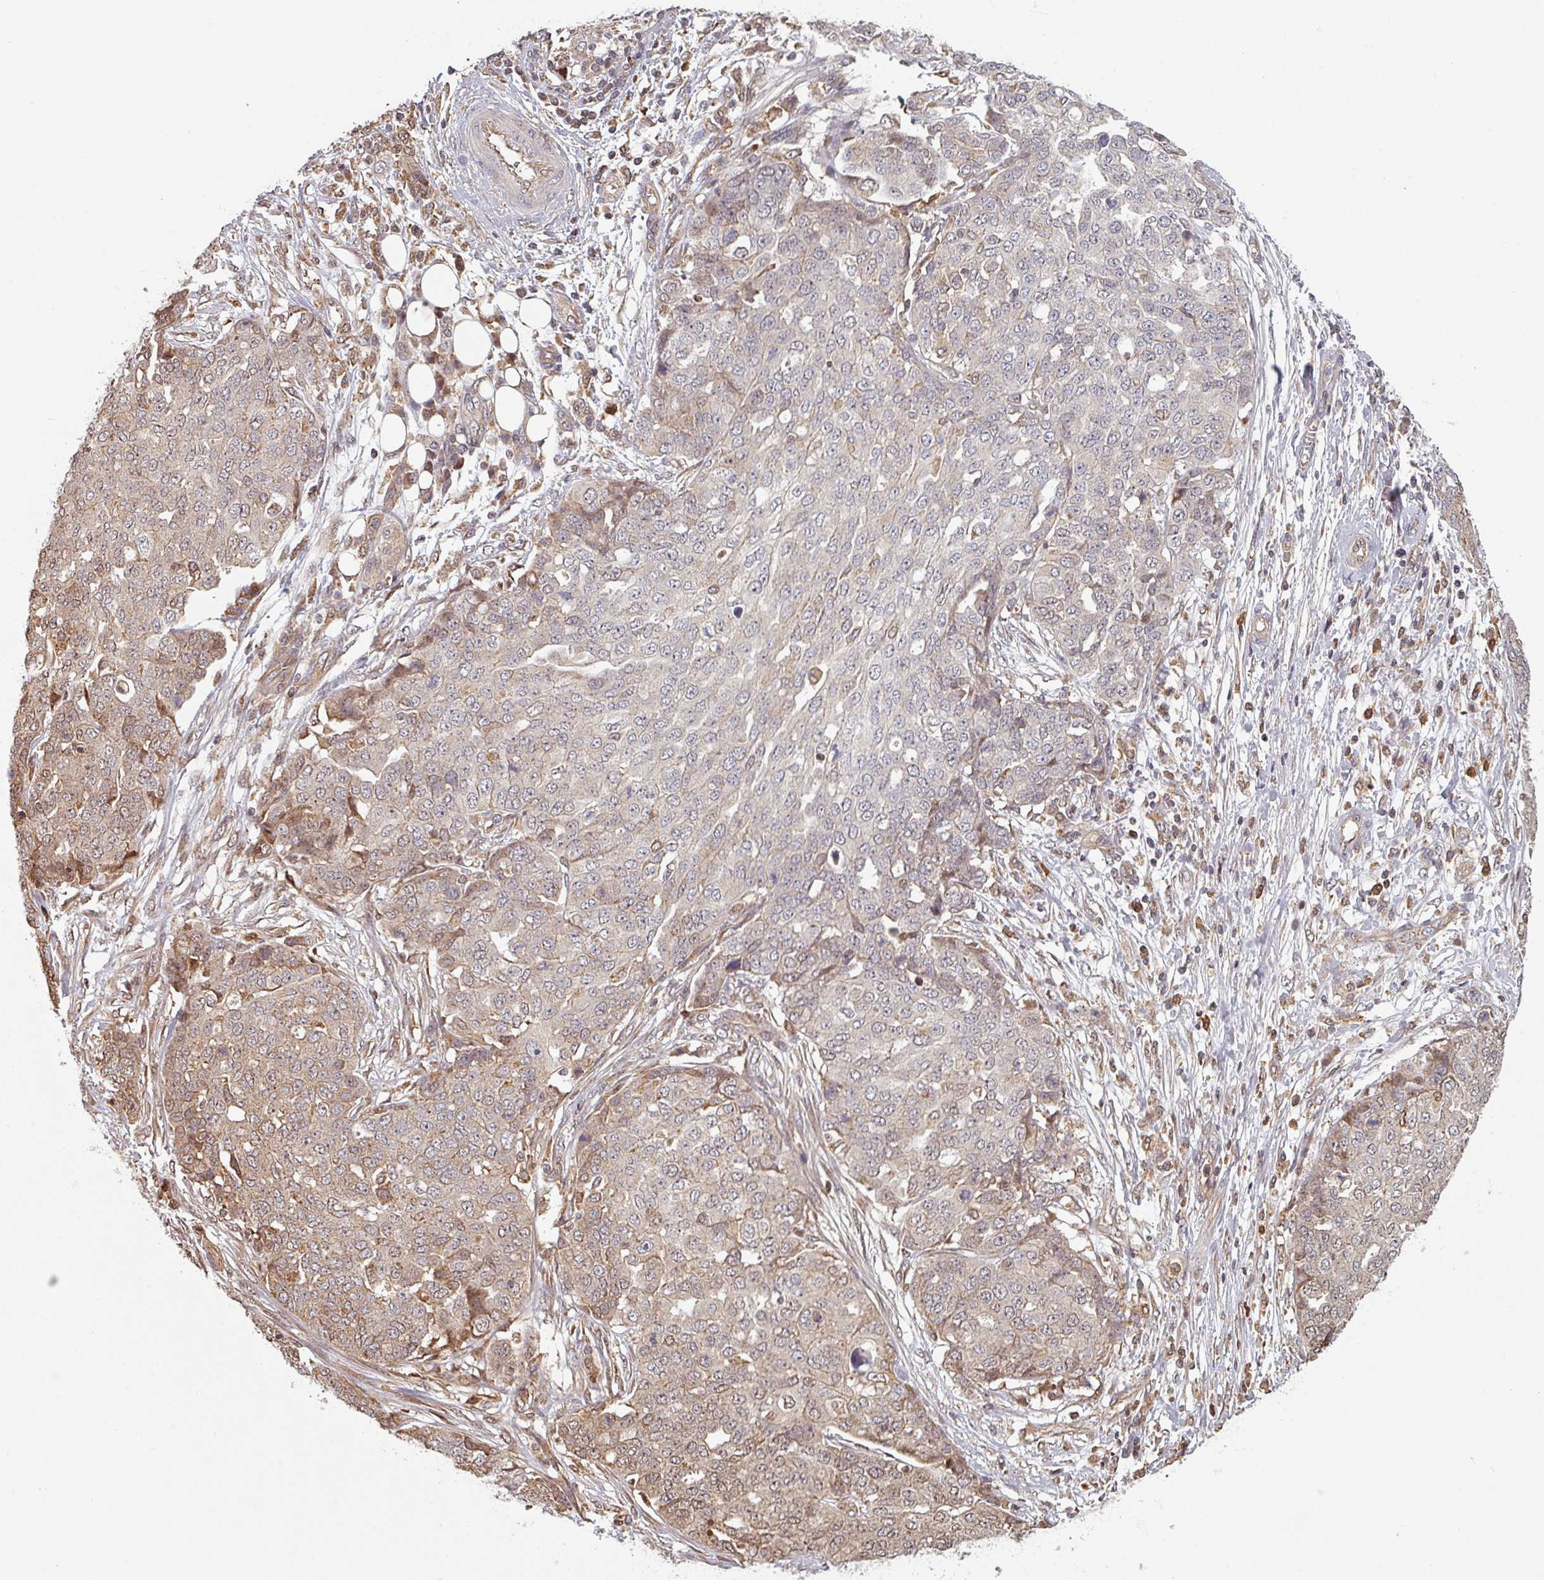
{"staining": {"intensity": "weak", "quantity": "<25%", "location": "cytoplasmic/membranous"}, "tissue": "ovarian cancer", "cell_type": "Tumor cells", "image_type": "cancer", "snomed": [{"axis": "morphology", "description": "Cystadenocarcinoma, serous, NOS"}, {"axis": "topography", "description": "Soft tissue"}, {"axis": "topography", "description": "Ovary"}], "caption": "A high-resolution photomicrograph shows IHC staining of ovarian serous cystadenocarcinoma, which displays no significant staining in tumor cells.", "gene": "EID1", "patient": {"sex": "female", "age": 57}}